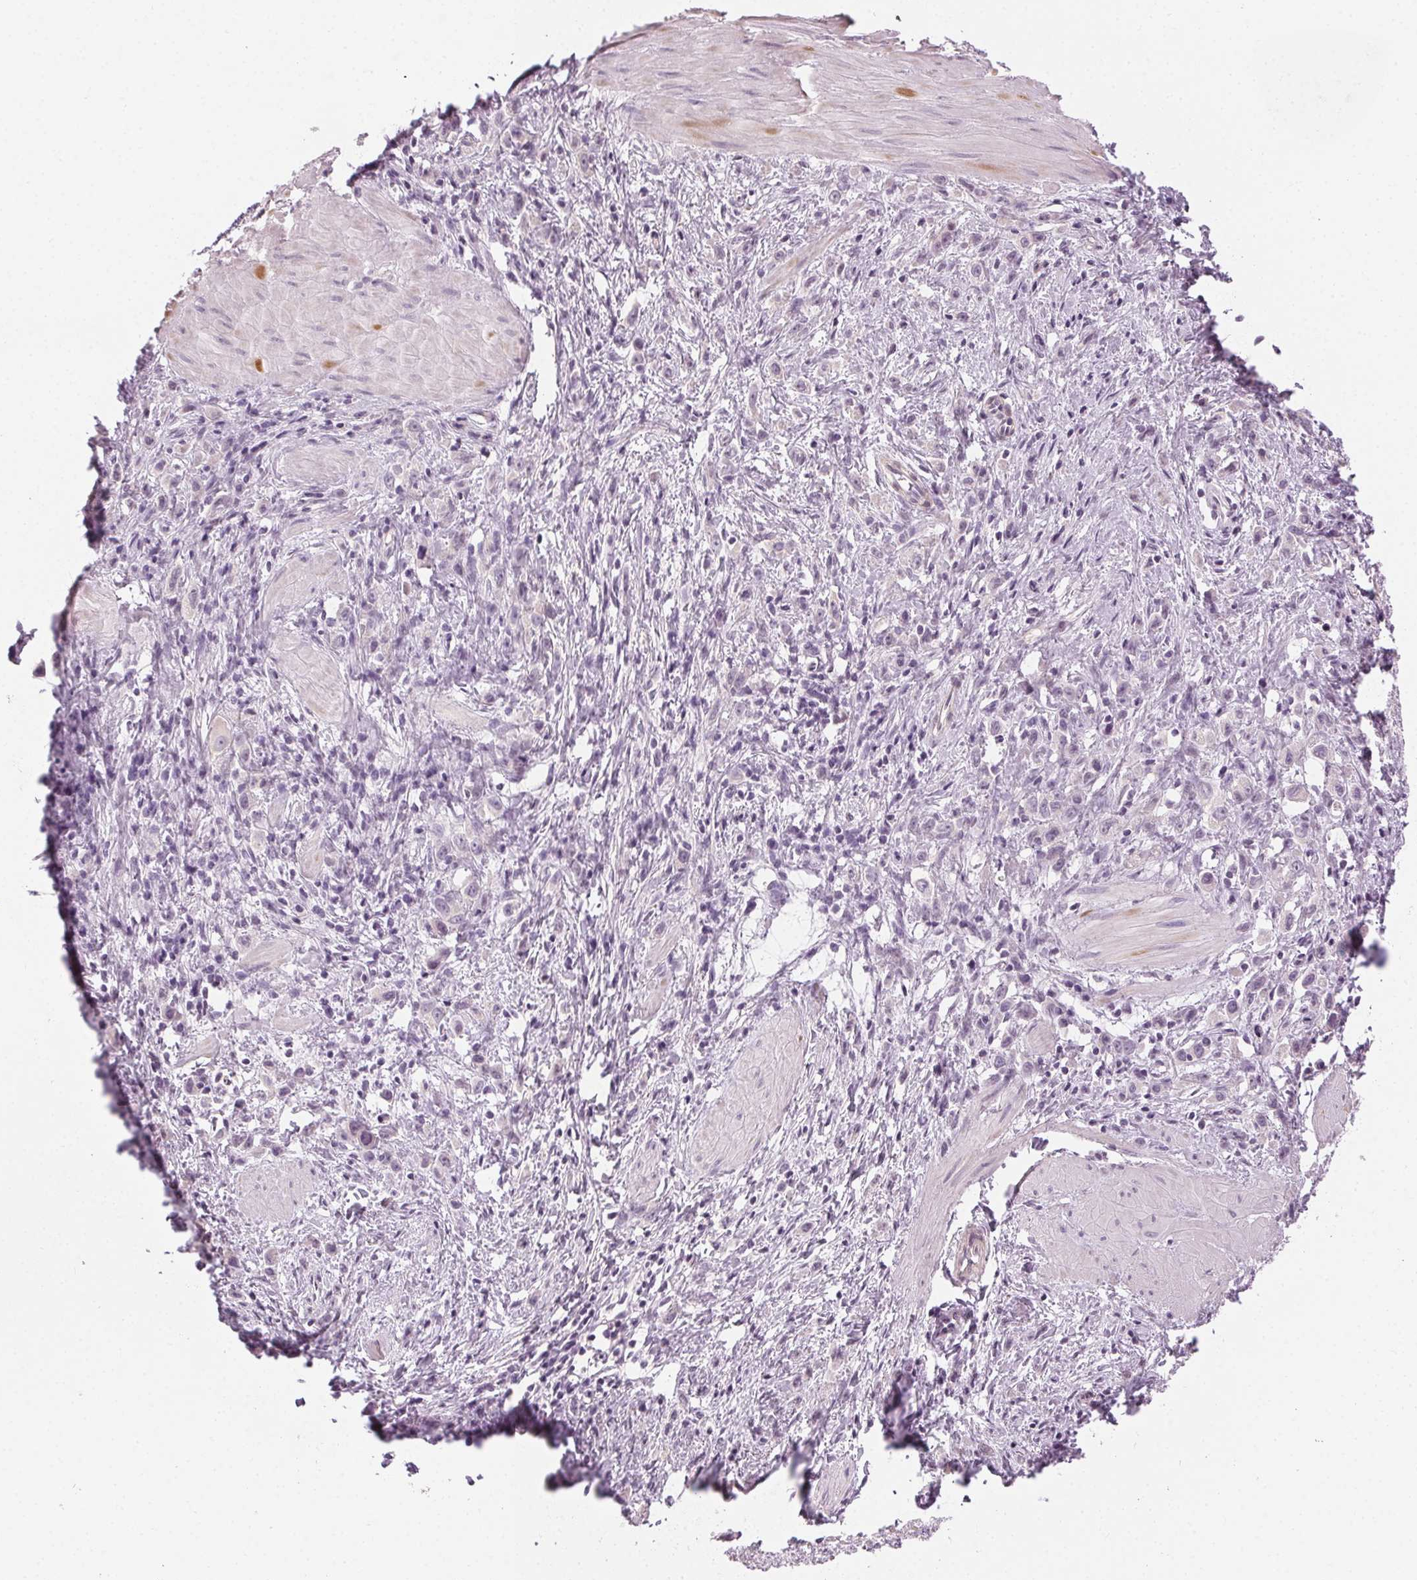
{"staining": {"intensity": "negative", "quantity": "none", "location": "none"}, "tissue": "stomach cancer", "cell_type": "Tumor cells", "image_type": "cancer", "snomed": [{"axis": "morphology", "description": "Adenocarcinoma, NOS"}, {"axis": "topography", "description": "Stomach"}], "caption": "High magnification brightfield microscopy of stomach cancer (adenocarcinoma) stained with DAB (3,3'-diaminobenzidine) (brown) and counterstained with hematoxylin (blue): tumor cells show no significant positivity.", "gene": "HSF5", "patient": {"sex": "male", "age": 47}}